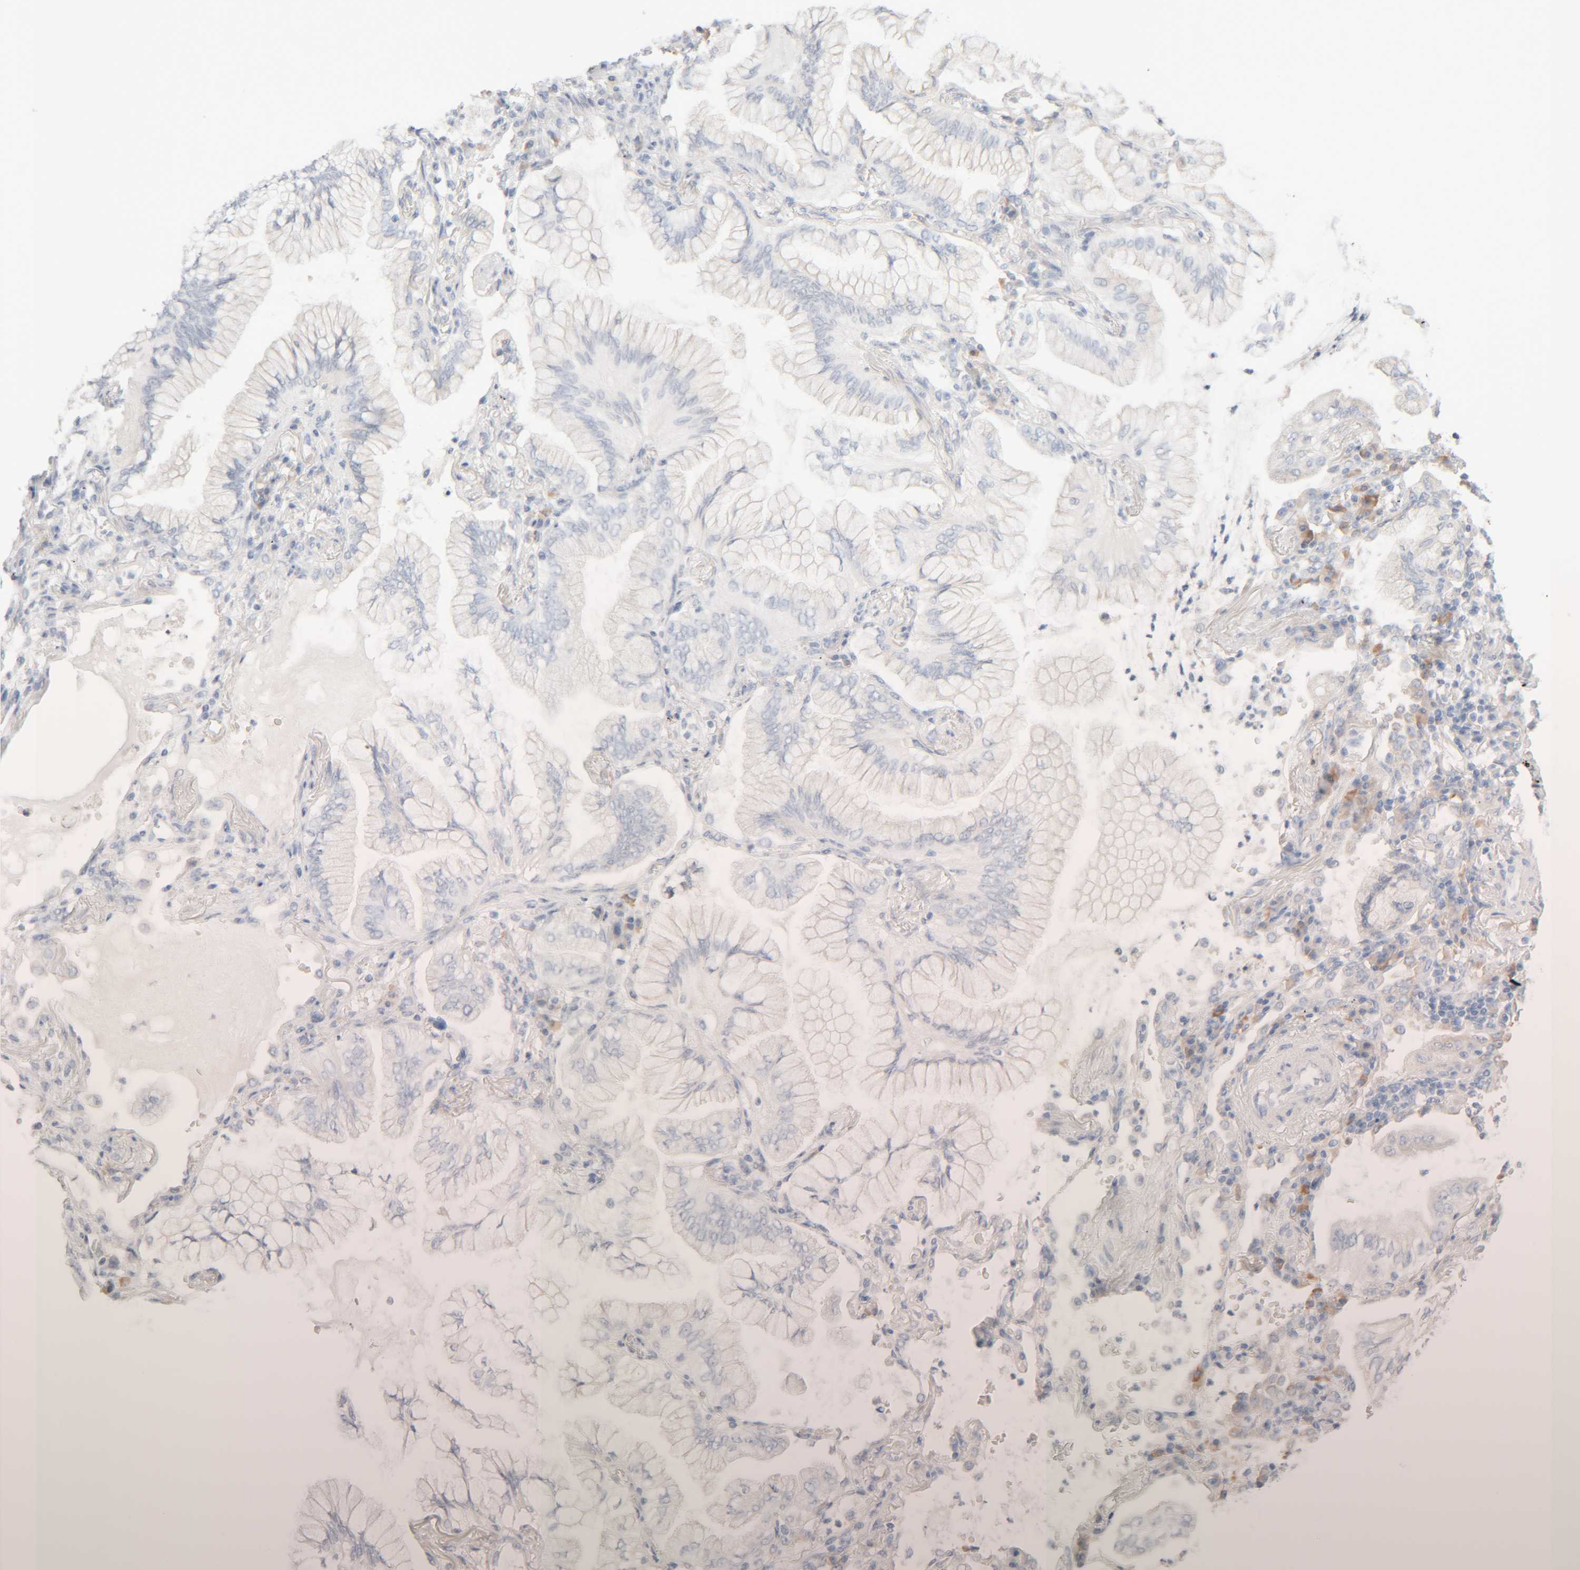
{"staining": {"intensity": "negative", "quantity": "none", "location": "none"}, "tissue": "lung cancer", "cell_type": "Tumor cells", "image_type": "cancer", "snomed": [{"axis": "morphology", "description": "Adenocarcinoma, NOS"}, {"axis": "topography", "description": "Lung"}], "caption": "A micrograph of human lung adenocarcinoma is negative for staining in tumor cells.", "gene": "RIDA", "patient": {"sex": "female", "age": 70}}